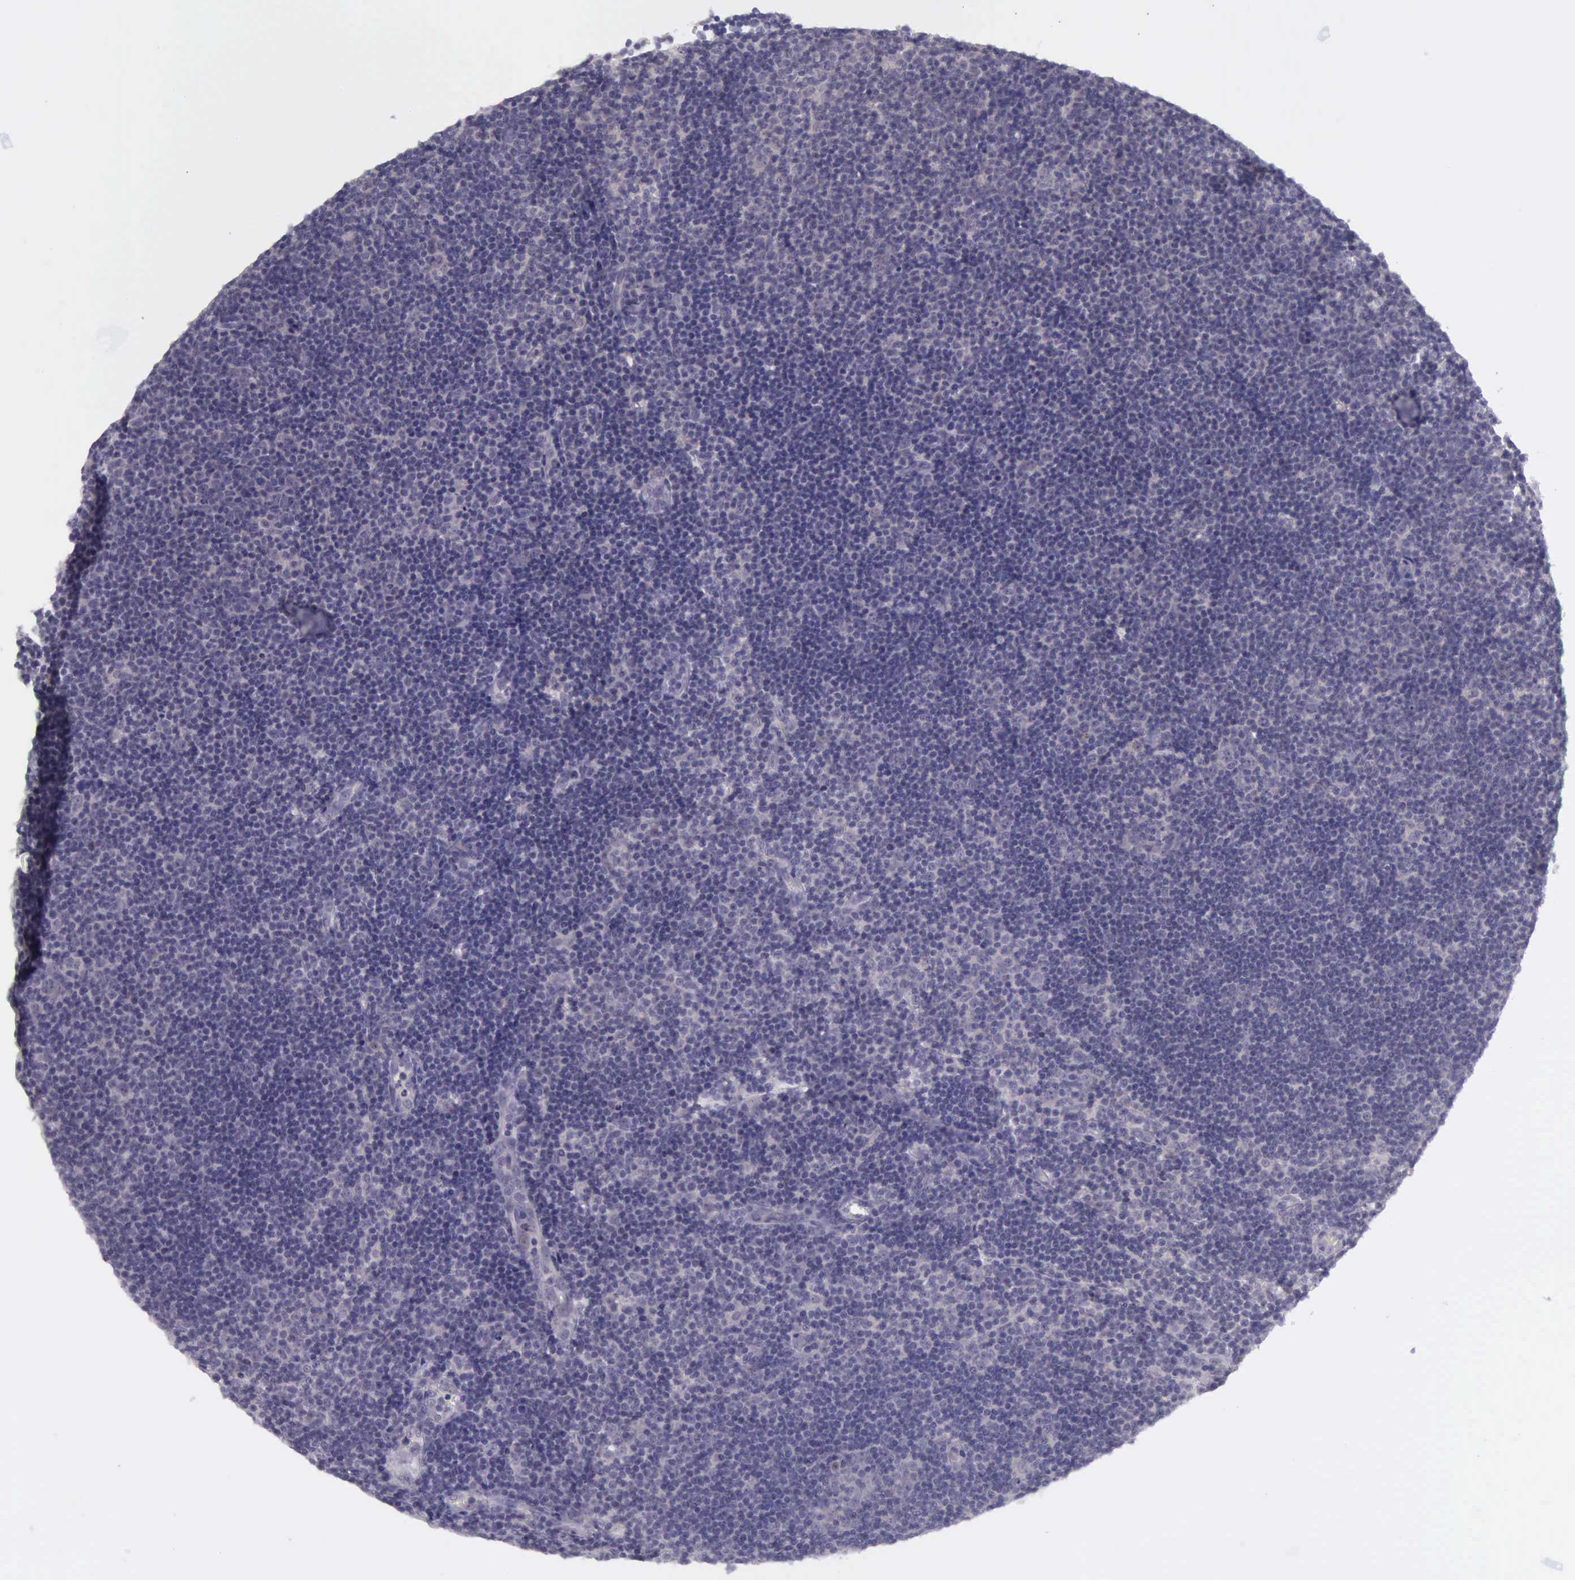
{"staining": {"intensity": "weak", "quantity": "25%-75%", "location": "cytoplasmic/membranous"}, "tissue": "lymphoma", "cell_type": "Tumor cells", "image_type": "cancer", "snomed": [{"axis": "morphology", "description": "Malignant lymphoma, non-Hodgkin's type, Low grade"}, {"axis": "topography", "description": "Lymph node"}], "caption": "Immunohistochemical staining of human lymphoma reveals low levels of weak cytoplasmic/membranous protein positivity in about 25%-75% of tumor cells.", "gene": "ARNT2", "patient": {"sex": "male", "age": 49}}